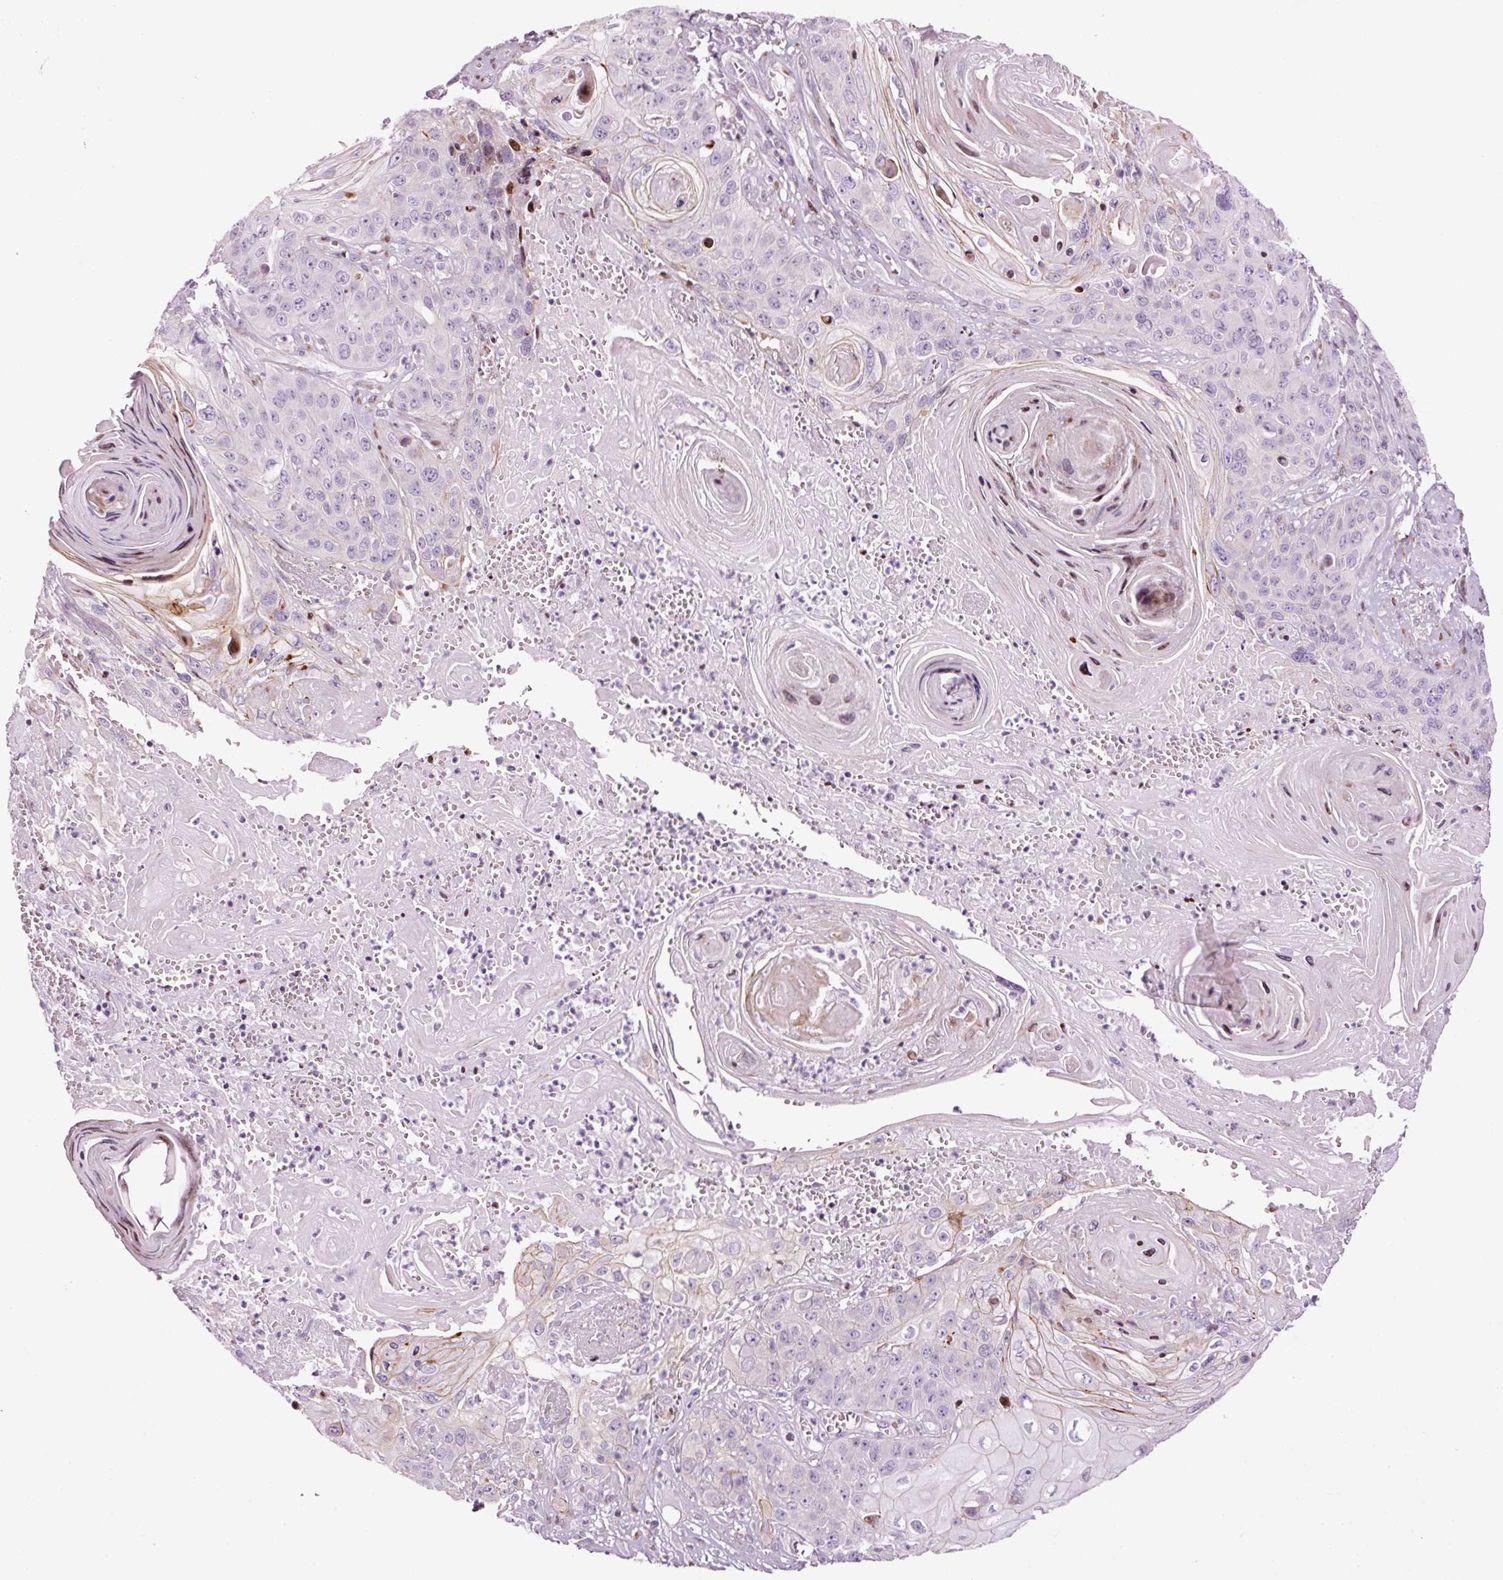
{"staining": {"intensity": "negative", "quantity": "none", "location": "none"}, "tissue": "skin cancer", "cell_type": "Tumor cells", "image_type": "cancer", "snomed": [{"axis": "morphology", "description": "Squamous cell carcinoma, NOS"}, {"axis": "topography", "description": "Skin"}], "caption": "Tumor cells show no significant protein expression in squamous cell carcinoma (skin). Brightfield microscopy of immunohistochemistry stained with DAB (brown) and hematoxylin (blue), captured at high magnification.", "gene": "ANKRD20A1", "patient": {"sex": "male", "age": 55}}